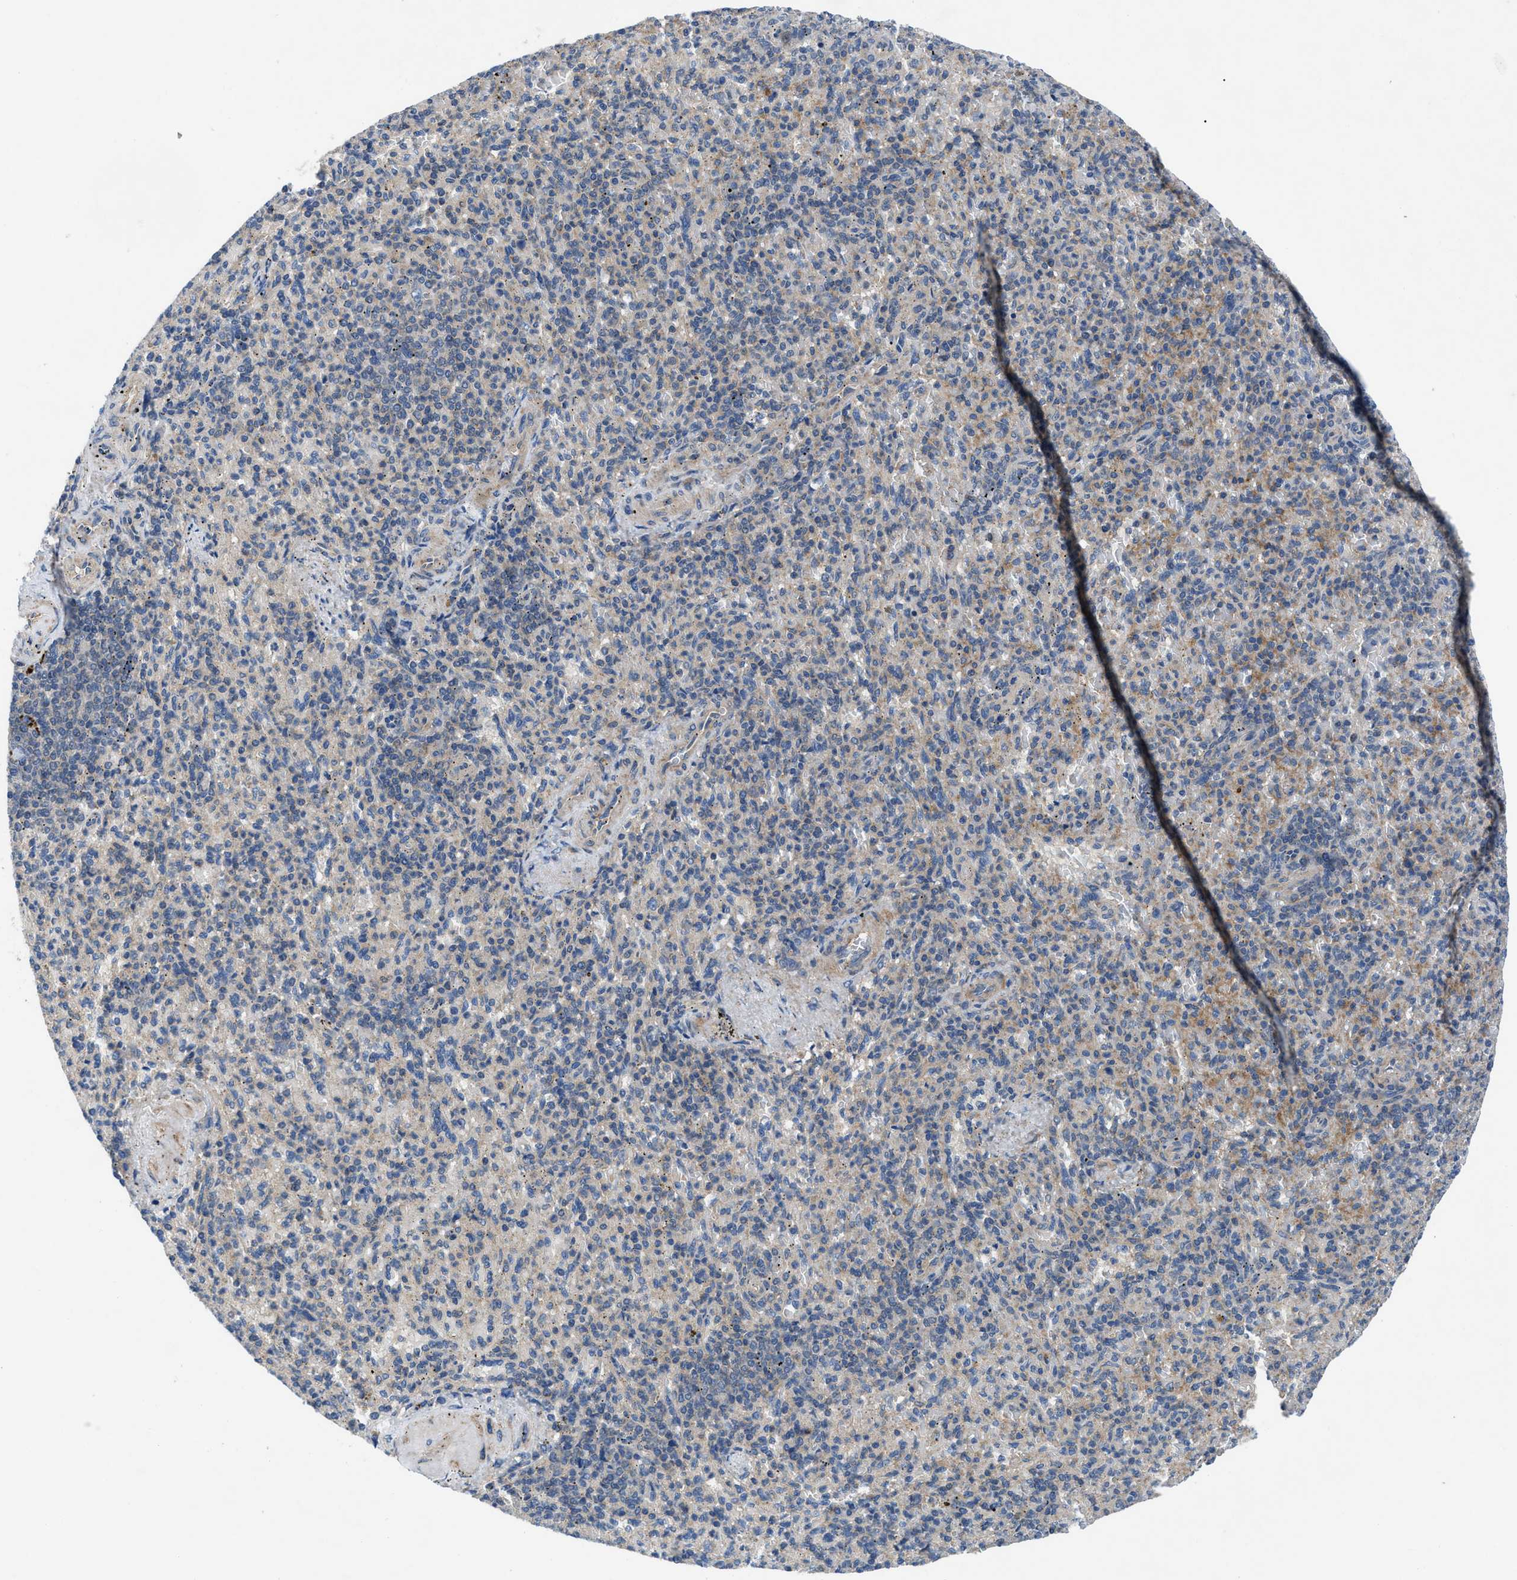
{"staining": {"intensity": "moderate", "quantity": "<25%", "location": "cytoplasmic/membranous"}, "tissue": "spleen", "cell_type": "Cells in red pulp", "image_type": "normal", "snomed": [{"axis": "morphology", "description": "Normal tissue, NOS"}, {"axis": "topography", "description": "Spleen"}], "caption": "IHC of normal human spleen exhibits low levels of moderate cytoplasmic/membranous expression in about <25% of cells in red pulp. Using DAB (3,3'-diaminobenzidine) (brown) and hematoxylin (blue) stains, captured at high magnification using brightfield microscopy.", "gene": "PANX1", "patient": {"sex": "female", "age": 74}}